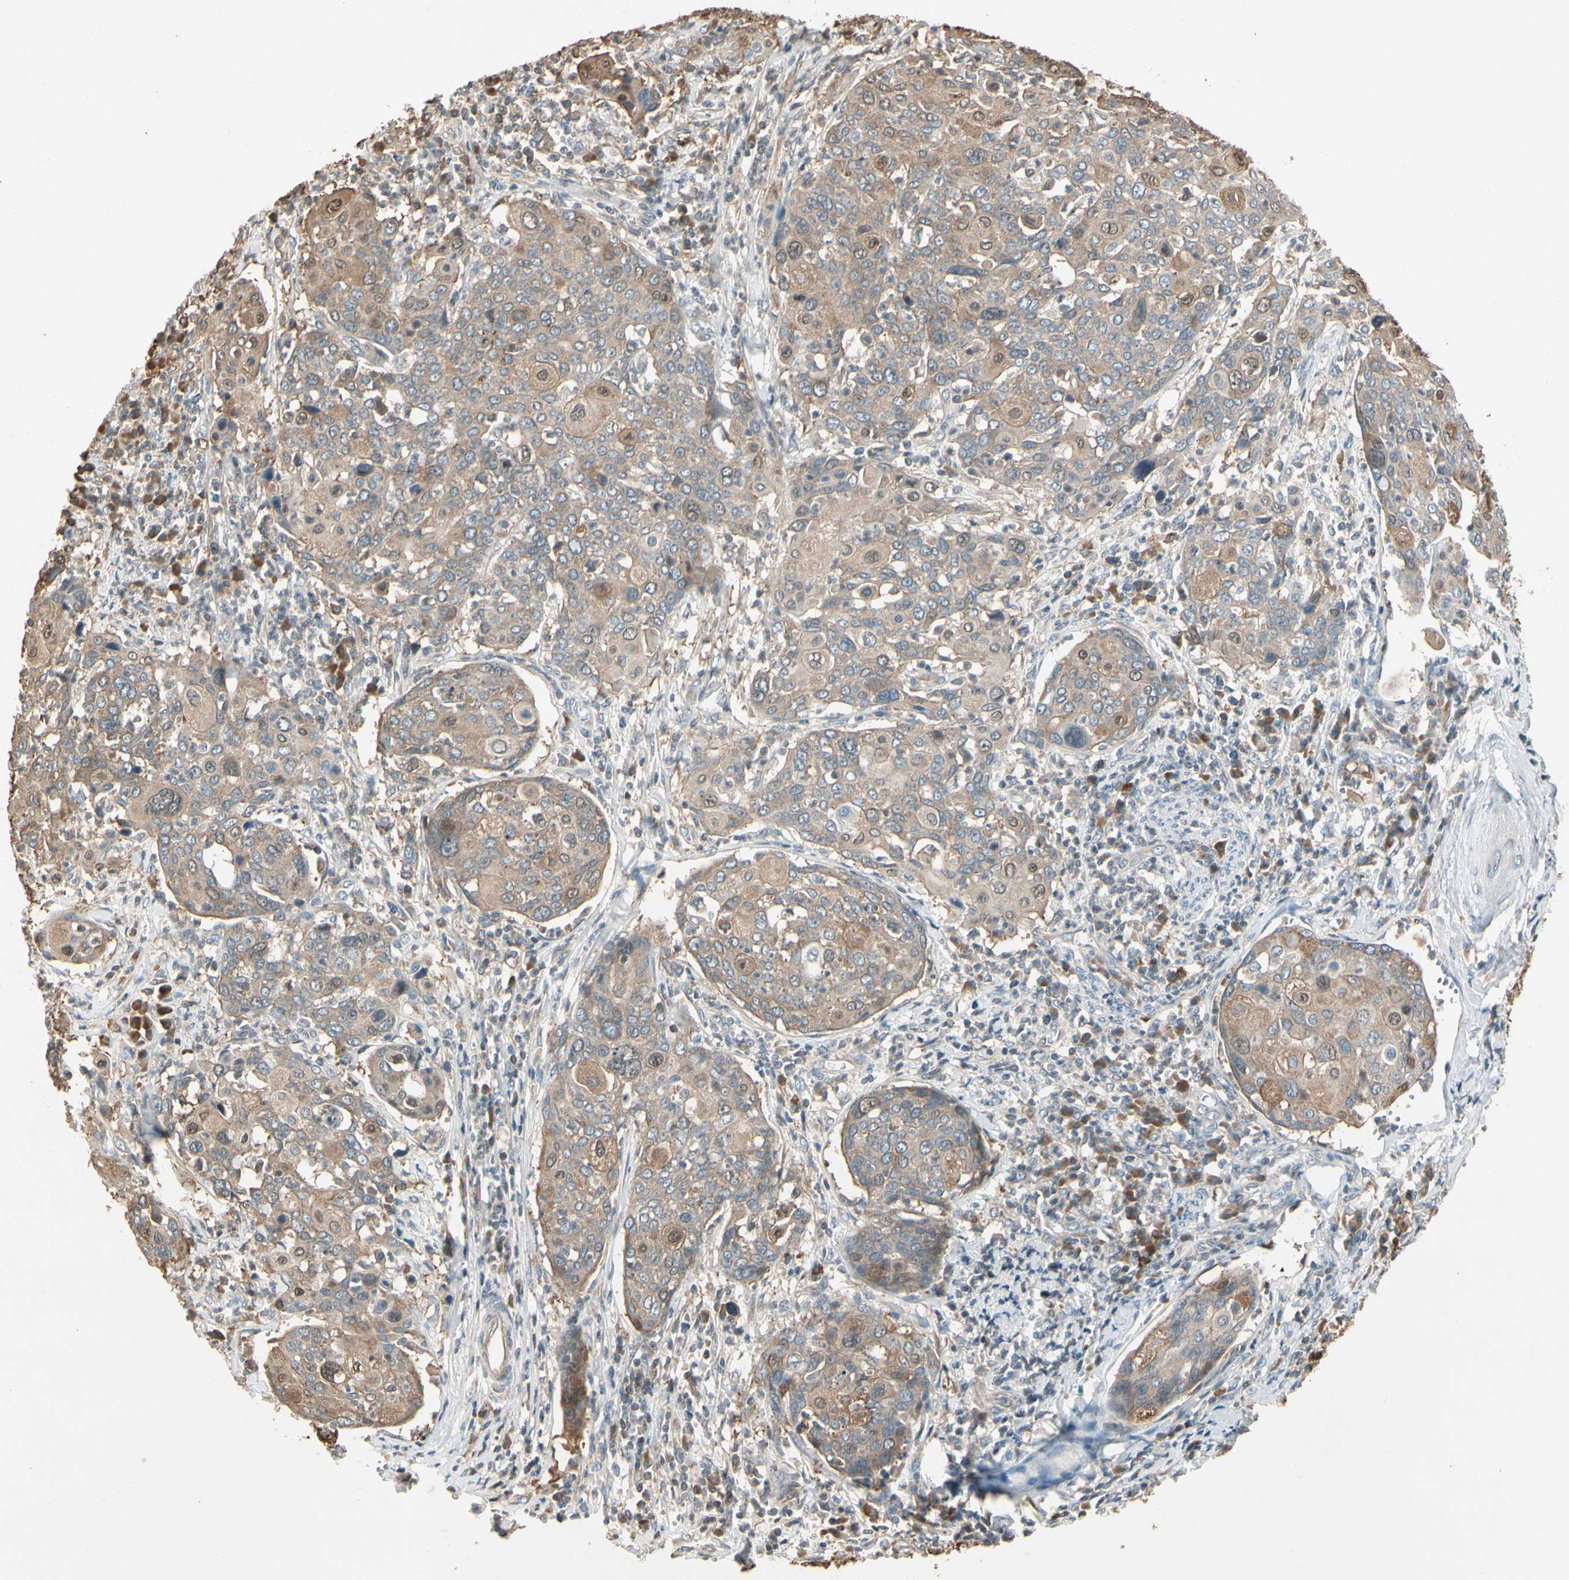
{"staining": {"intensity": "weak", "quantity": ">75%", "location": "cytoplasmic/membranous"}, "tissue": "cervical cancer", "cell_type": "Tumor cells", "image_type": "cancer", "snomed": [{"axis": "morphology", "description": "Squamous cell carcinoma, NOS"}, {"axis": "topography", "description": "Cervix"}], "caption": "This is an image of immunohistochemistry (IHC) staining of squamous cell carcinoma (cervical), which shows weak staining in the cytoplasmic/membranous of tumor cells.", "gene": "ICAM5", "patient": {"sex": "female", "age": 40}}